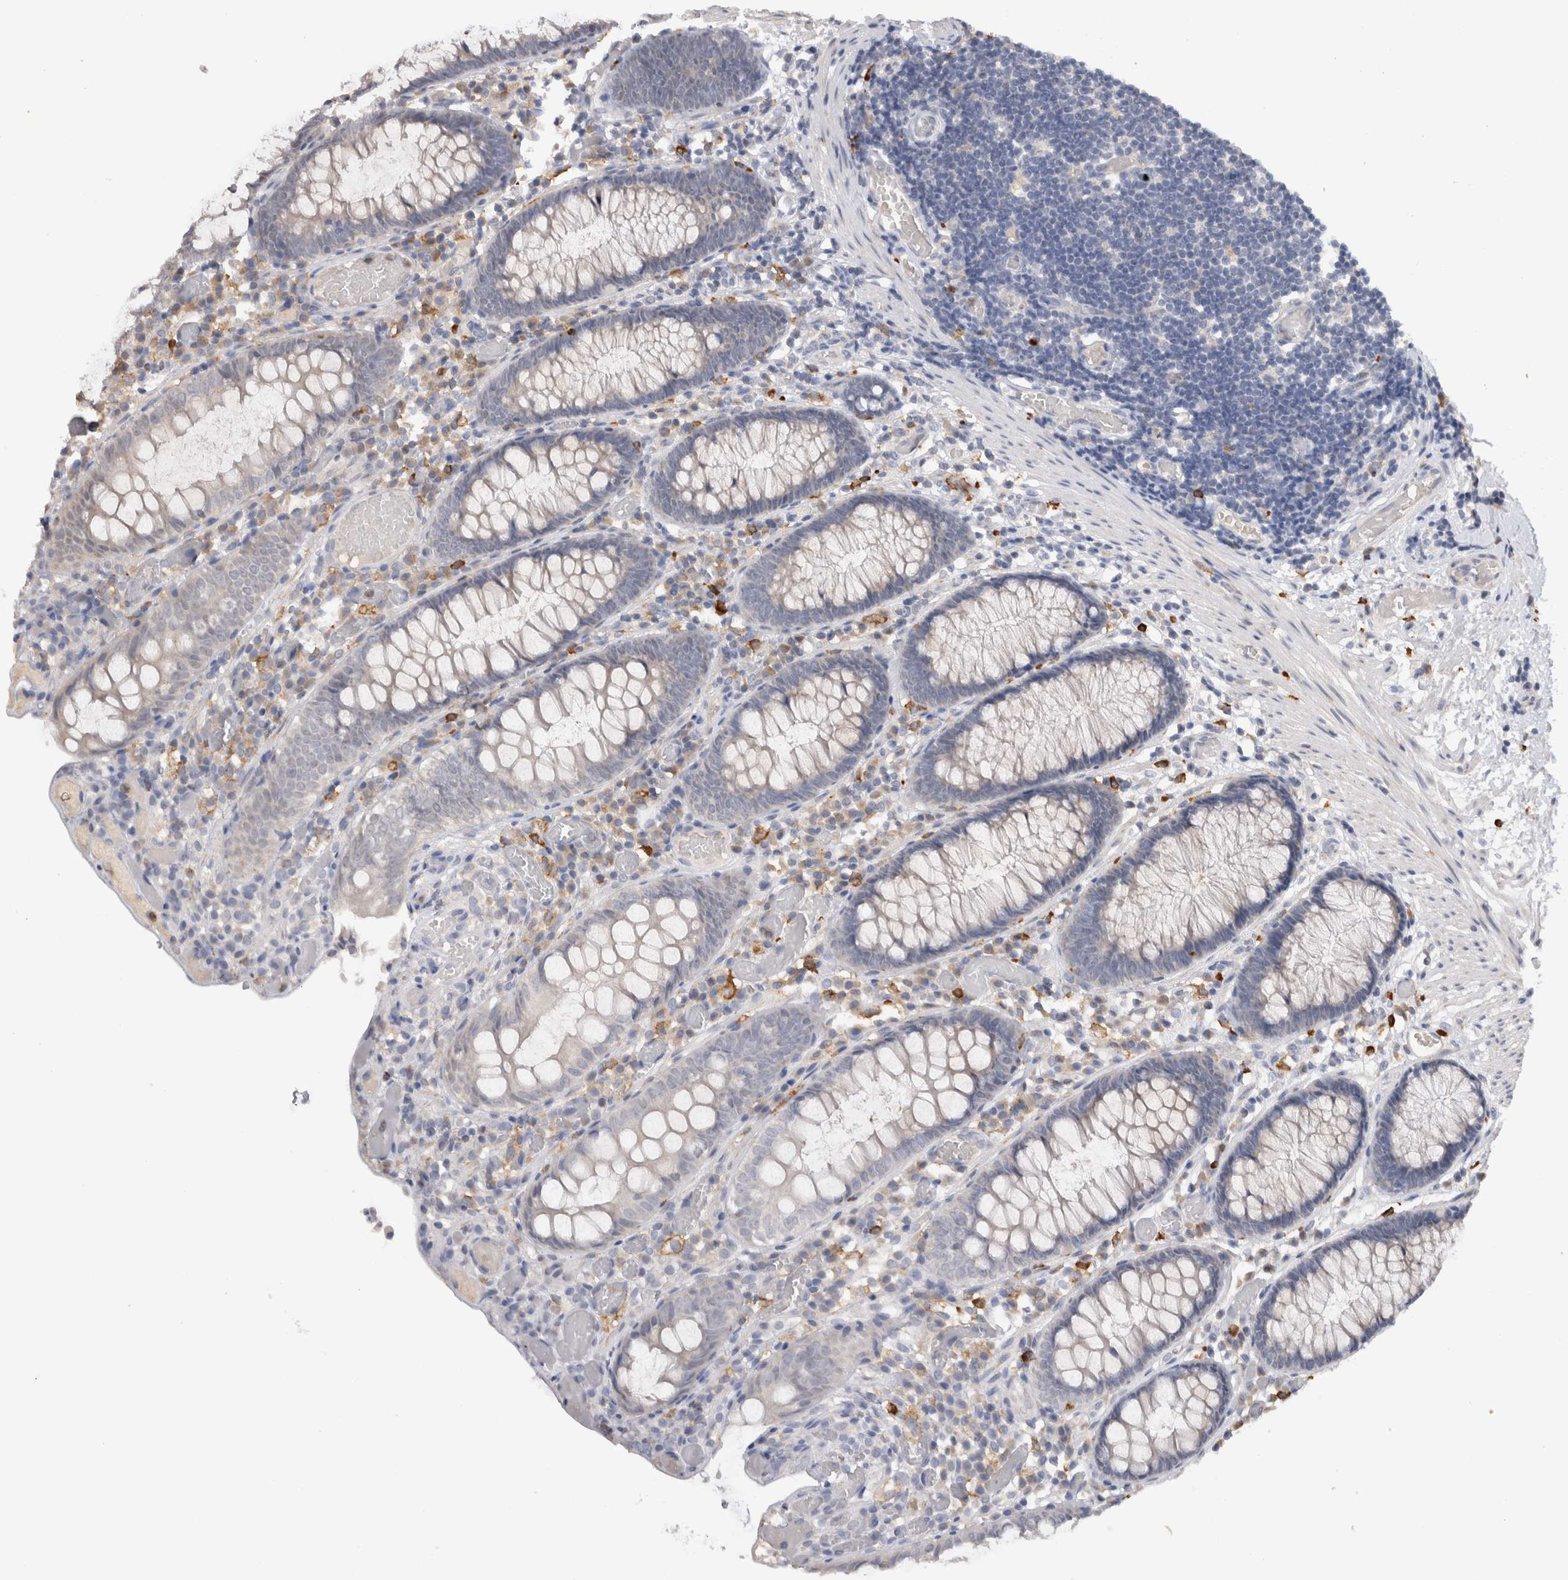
{"staining": {"intensity": "negative", "quantity": "none", "location": "none"}, "tissue": "colon", "cell_type": "Endothelial cells", "image_type": "normal", "snomed": [{"axis": "morphology", "description": "Normal tissue, NOS"}, {"axis": "topography", "description": "Colon"}], "caption": "Micrograph shows no protein staining in endothelial cells of normal colon. (Stains: DAB immunohistochemistry with hematoxylin counter stain, Microscopy: brightfield microscopy at high magnification).", "gene": "VSIG4", "patient": {"sex": "male", "age": 14}}